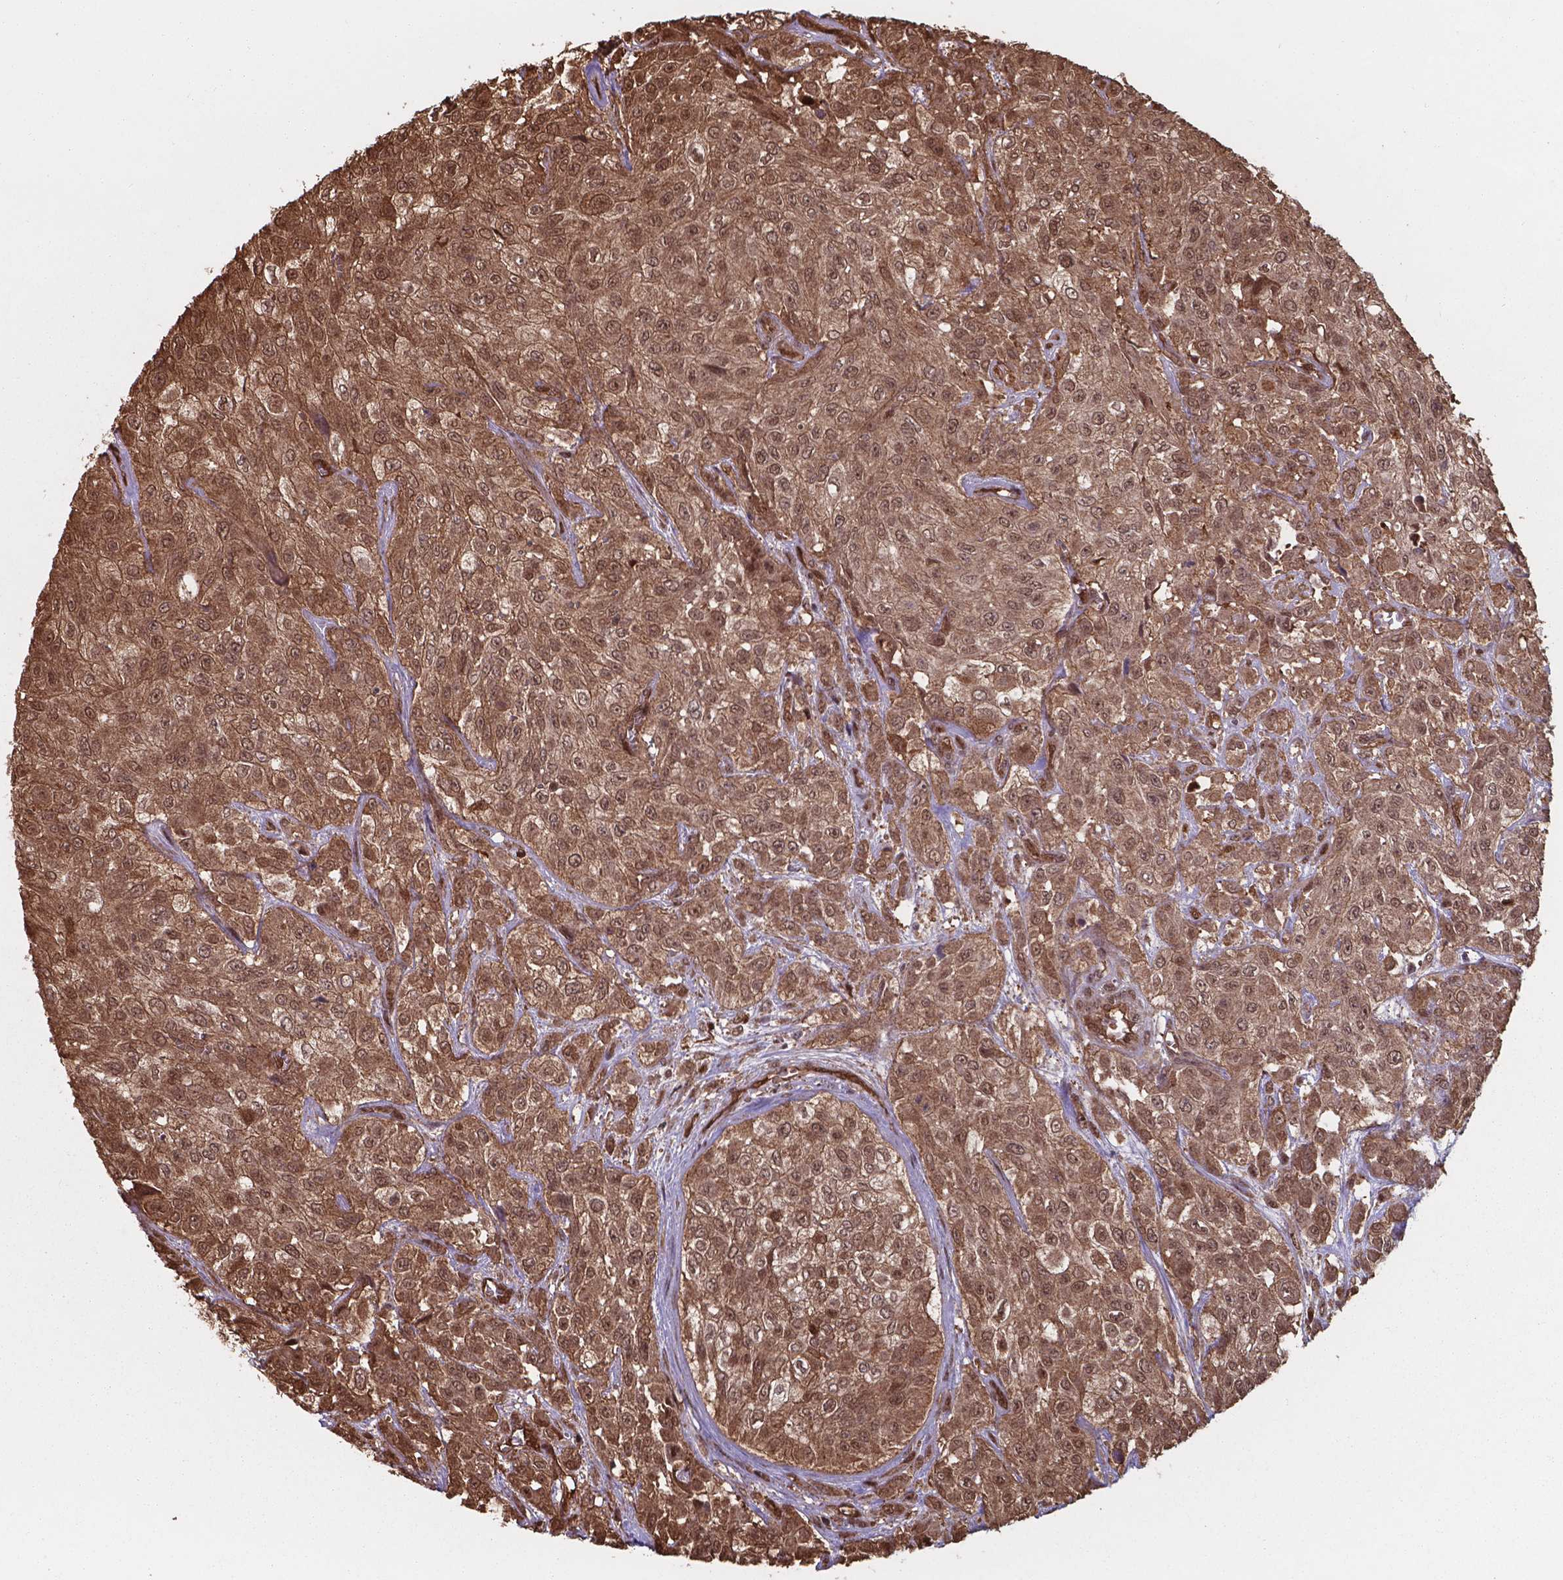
{"staining": {"intensity": "moderate", "quantity": ">75%", "location": "cytoplasmic/membranous,nuclear"}, "tissue": "urothelial cancer", "cell_type": "Tumor cells", "image_type": "cancer", "snomed": [{"axis": "morphology", "description": "Urothelial carcinoma, High grade"}, {"axis": "topography", "description": "Urinary bladder"}], "caption": "IHC histopathology image of urothelial carcinoma (high-grade) stained for a protein (brown), which shows medium levels of moderate cytoplasmic/membranous and nuclear positivity in approximately >75% of tumor cells.", "gene": "CHP2", "patient": {"sex": "male", "age": 57}}